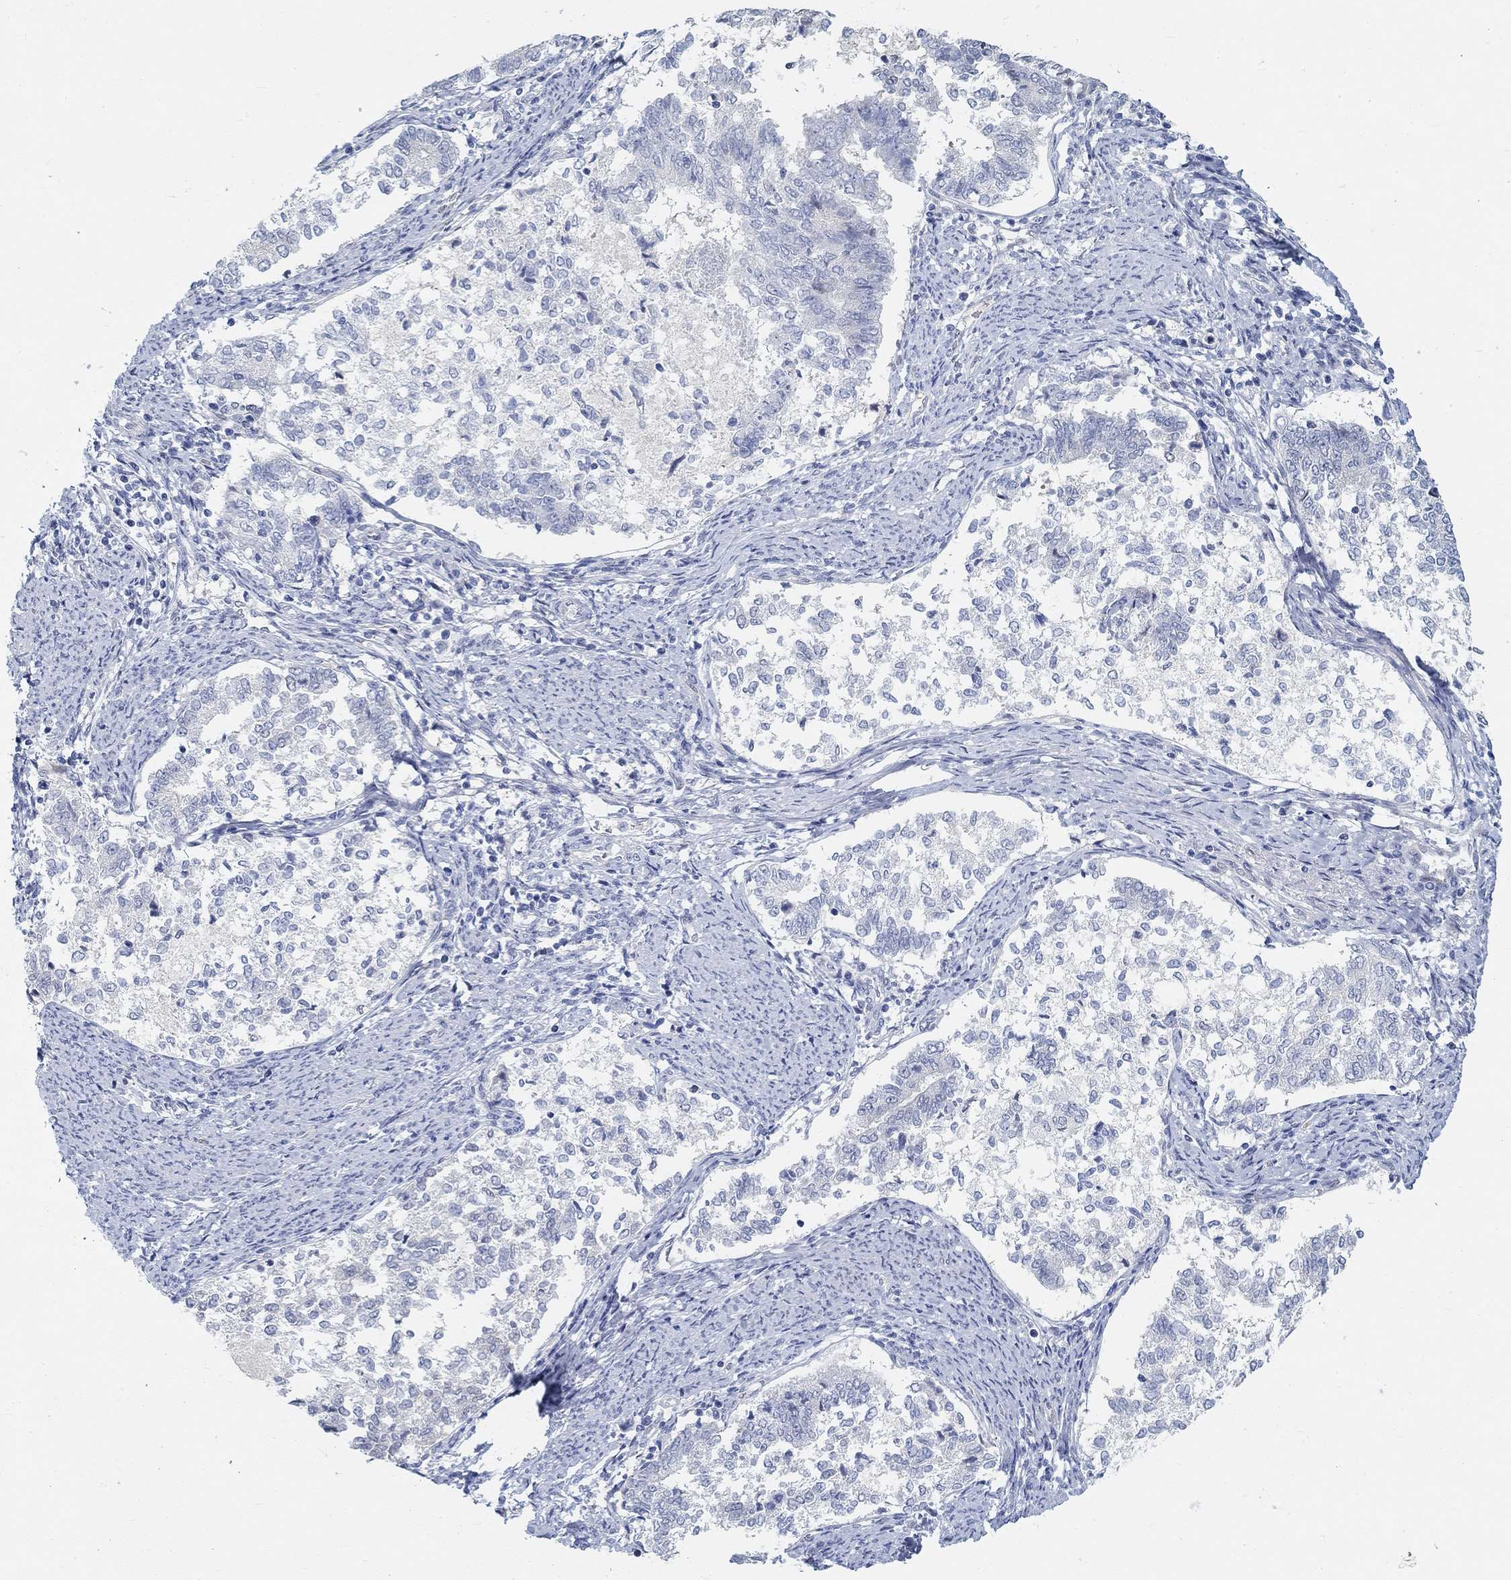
{"staining": {"intensity": "negative", "quantity": "none", "location": "none"}, "tissue": "endometrial cancer", "cell_type": "Tumor cells", "image_type": "cancer", "snomed": [{"axis": "morphology", "description": "Adenocarcinoma, NOS"}, {"axis": "topography", "description": "Endometrium"}], "caption": "Tumor cells show no significant positivity in endometrial cancer (adenocarcinoma).", "gene": "SNTG2", "patient": {"sex": "female", "age": 65}}